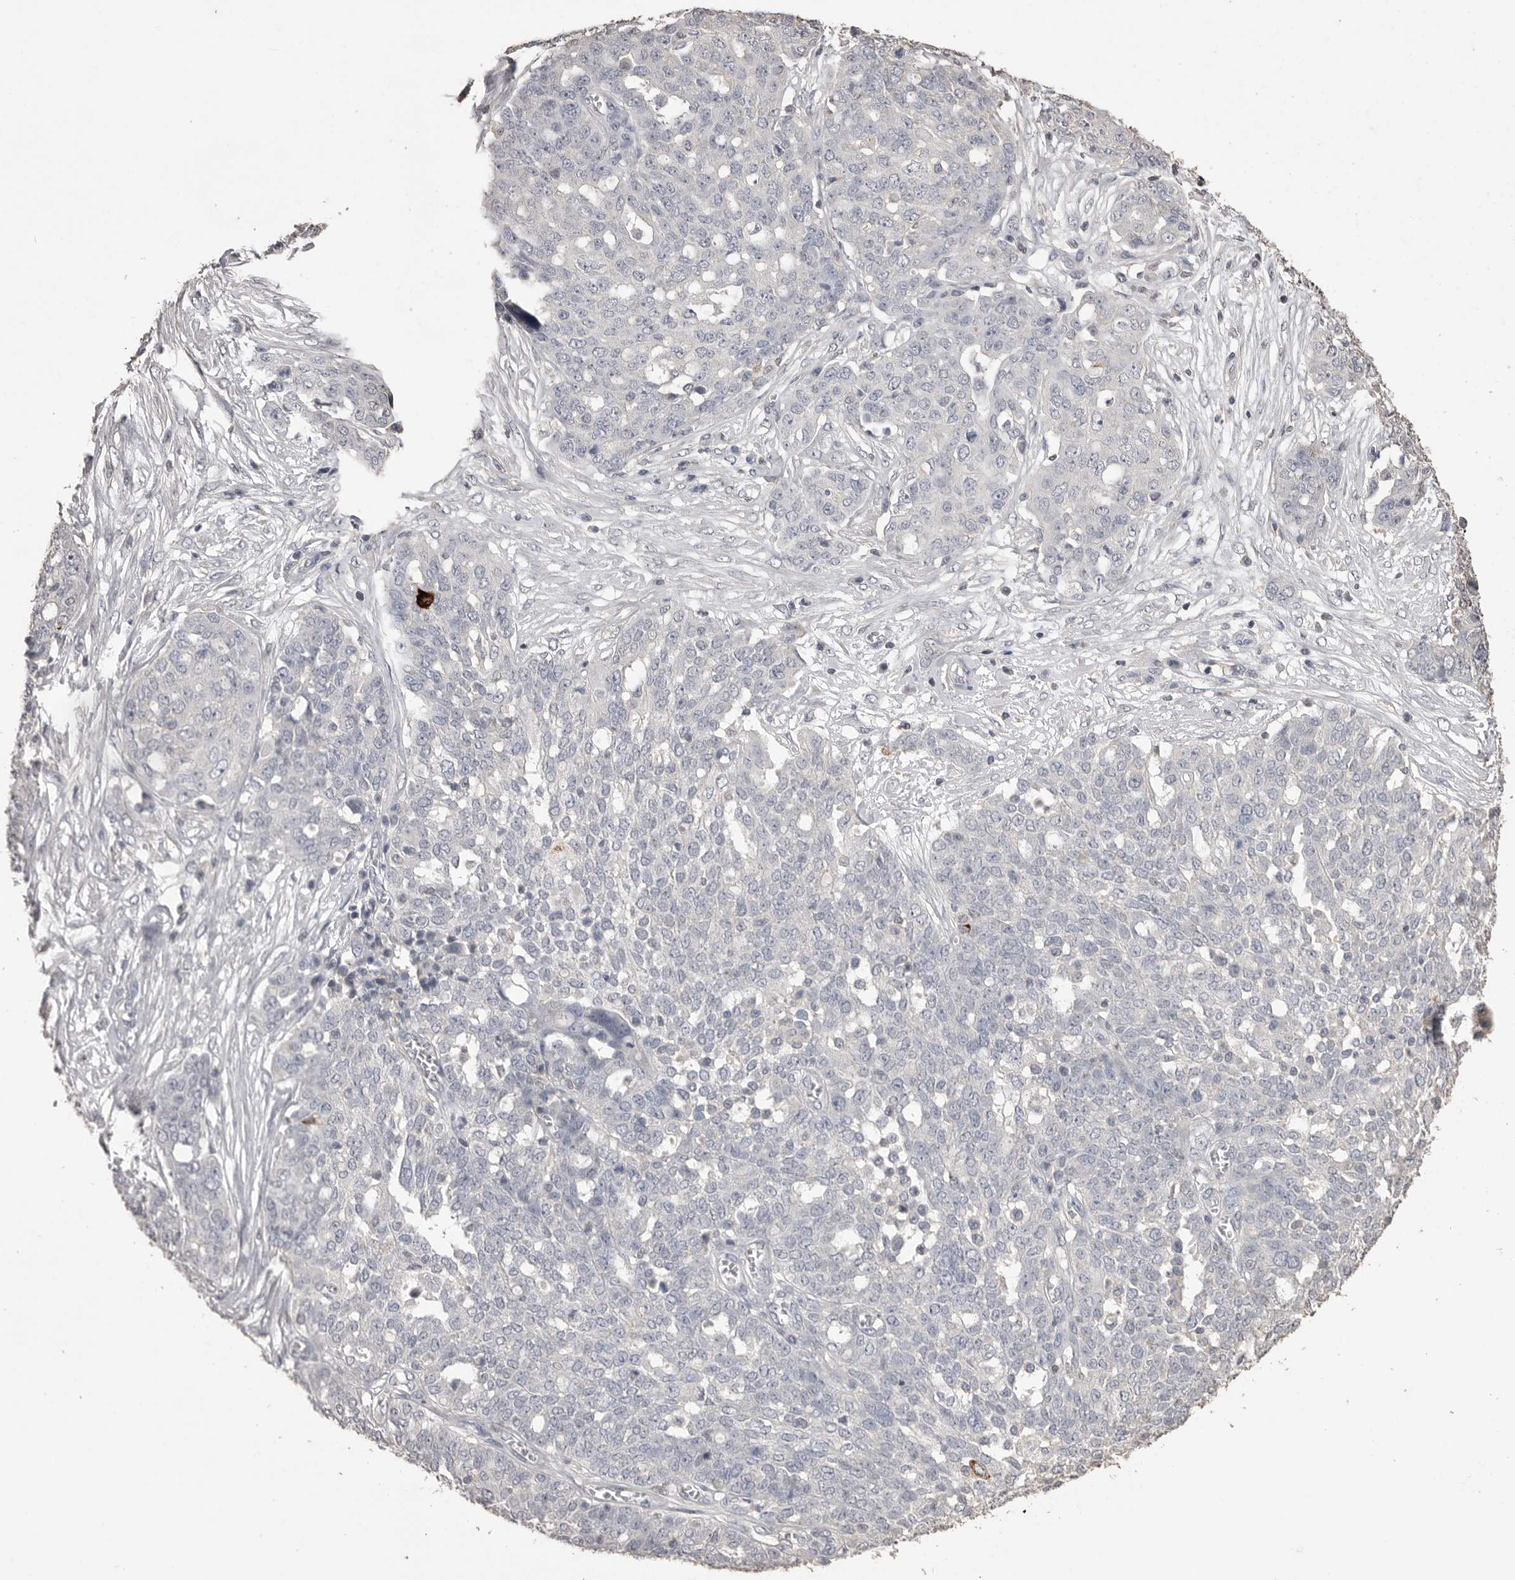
{"staining": {"intensity": "negative", "quantity": "none", "location": "none"}, "tissue": "ovarian cancer", "cell_type": "Tumor cells", "image_type": "cancer", "snomed": [{"axis": "morphology", "description": "Cystadenocarcinoma, serous, NOS"}, {"axis": "topography", "description": "Soft tissue"}, {"axis": "topography", "description": "Ovary"}], "caption": "DAB (3,3'-diaminobenzidine) immunohistochemical staining of ovarian serous cystadenocarcinoma displays no significant staining in tumor cells.", "gene": "MMP7", "patient": {"sex": "female", "age": 57}}